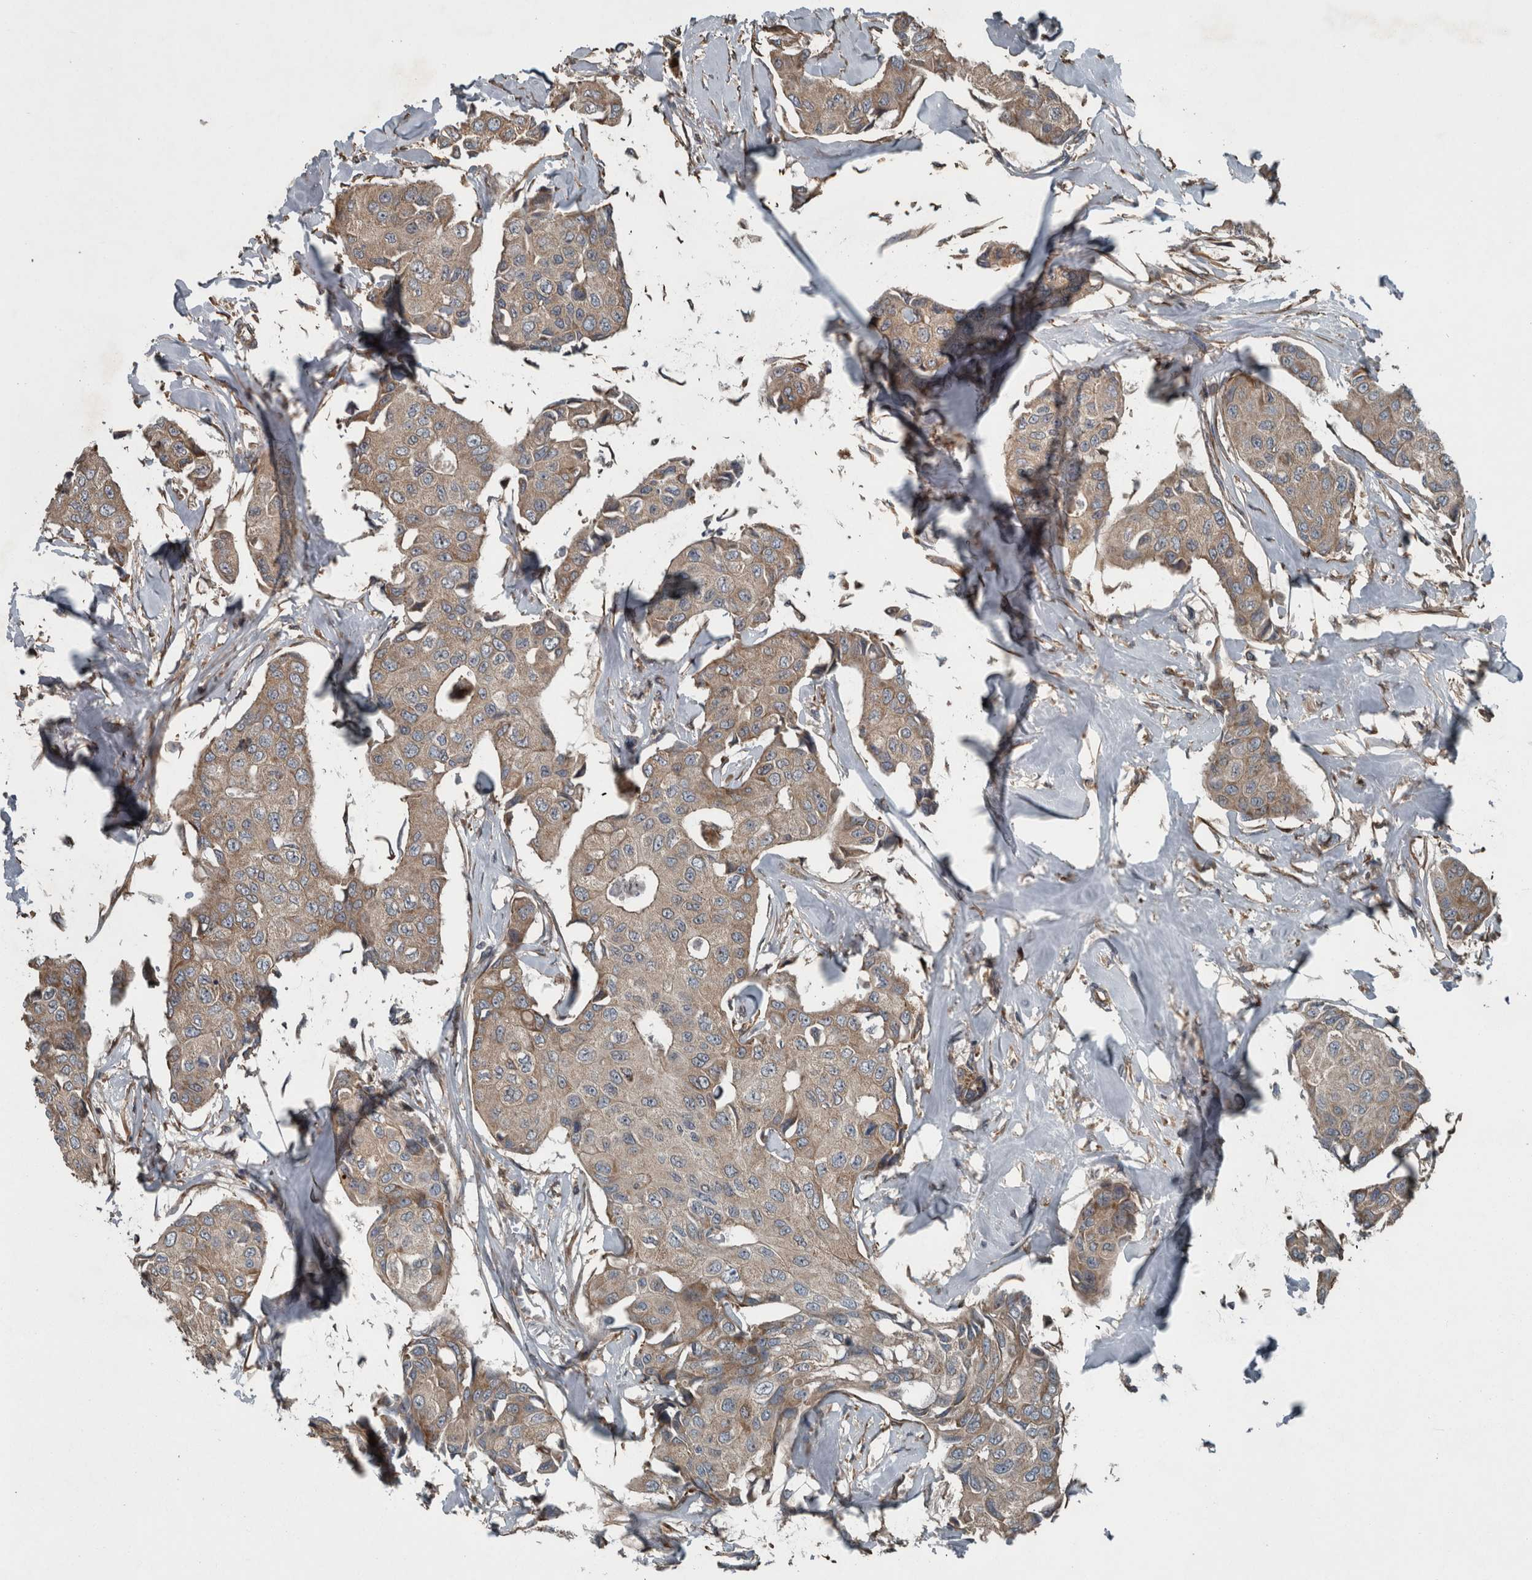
{"staining": {"intensity": "weak", "quantity": "25%-75%", "location": "cytoplasmic/membranous"}, "tissue": "breast cancer", "cell_type": "Tumor cells", "image_type": "cancer", "snomed": [{"axis": "morphology", "description": "Duct carcinoma"}, {"axis": "topography", "description": "Breast"}], "caption": "Breast cancer stained with a brown dye demonstrates weak cytoplasmic/membranous positive positivity in about 25%-75% of tumor cells.", "gene": "EXOC8", "patient": {"sex": "female", "age": 80}}